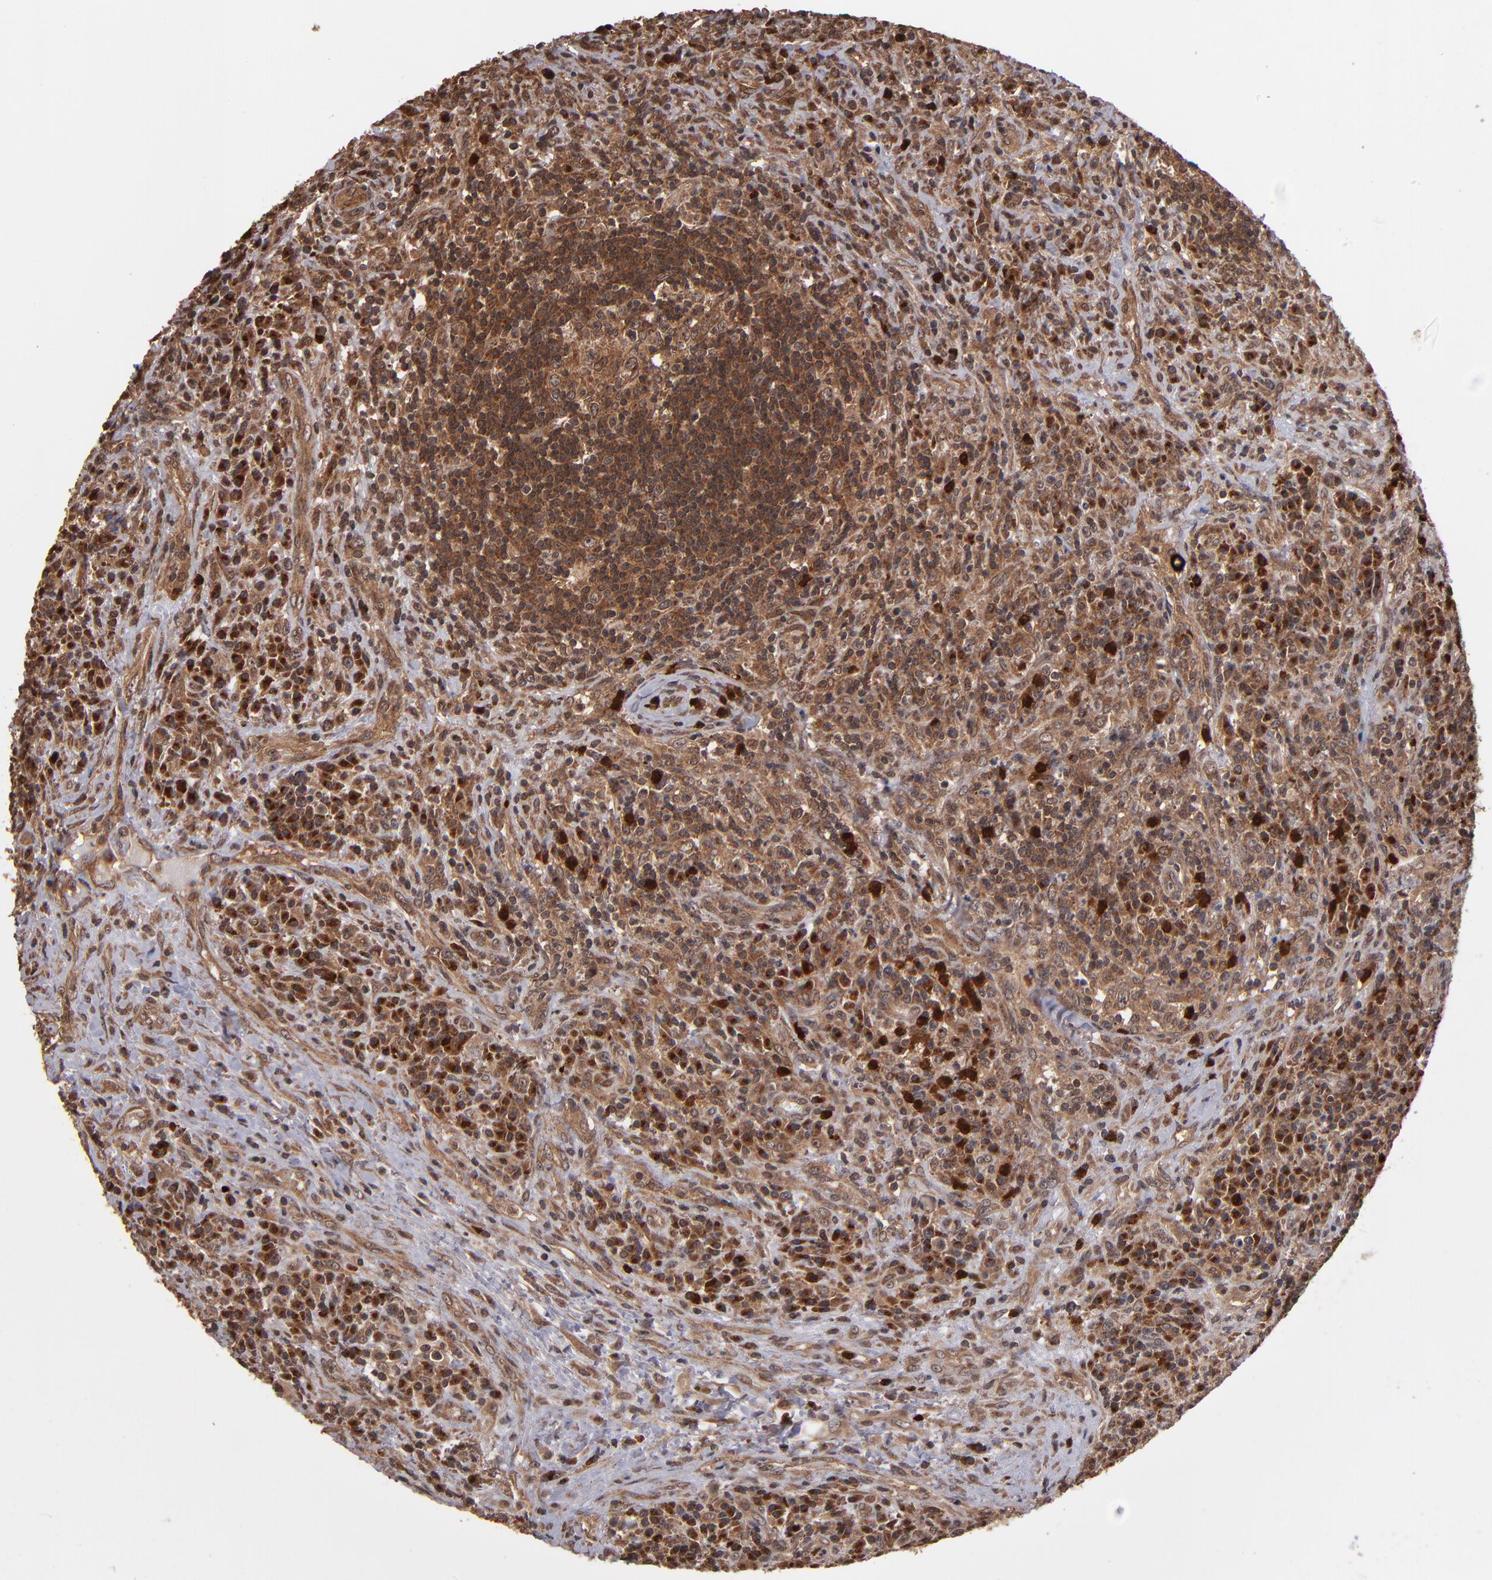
{"staining": {"intensity": "strong", "quantity": ">75%", "location": "cytoplasmic/membranous"}, "tissue": "lymphoma", "cell_type": "Tumor cells", "image_type": "cancer", "snomed": [{"axis": "morphology", "description": "Hodgkin's disease, NOS"}, {"axis": "topography", "description": "Lymph node"}], "caption": "Protein staining displays strong cytoplasmic/membranous expression in approximately >75% of tumor cells in lymphoma.", "gene": "NFE2L2", "patient": {"sex": "female", "age": 25}}